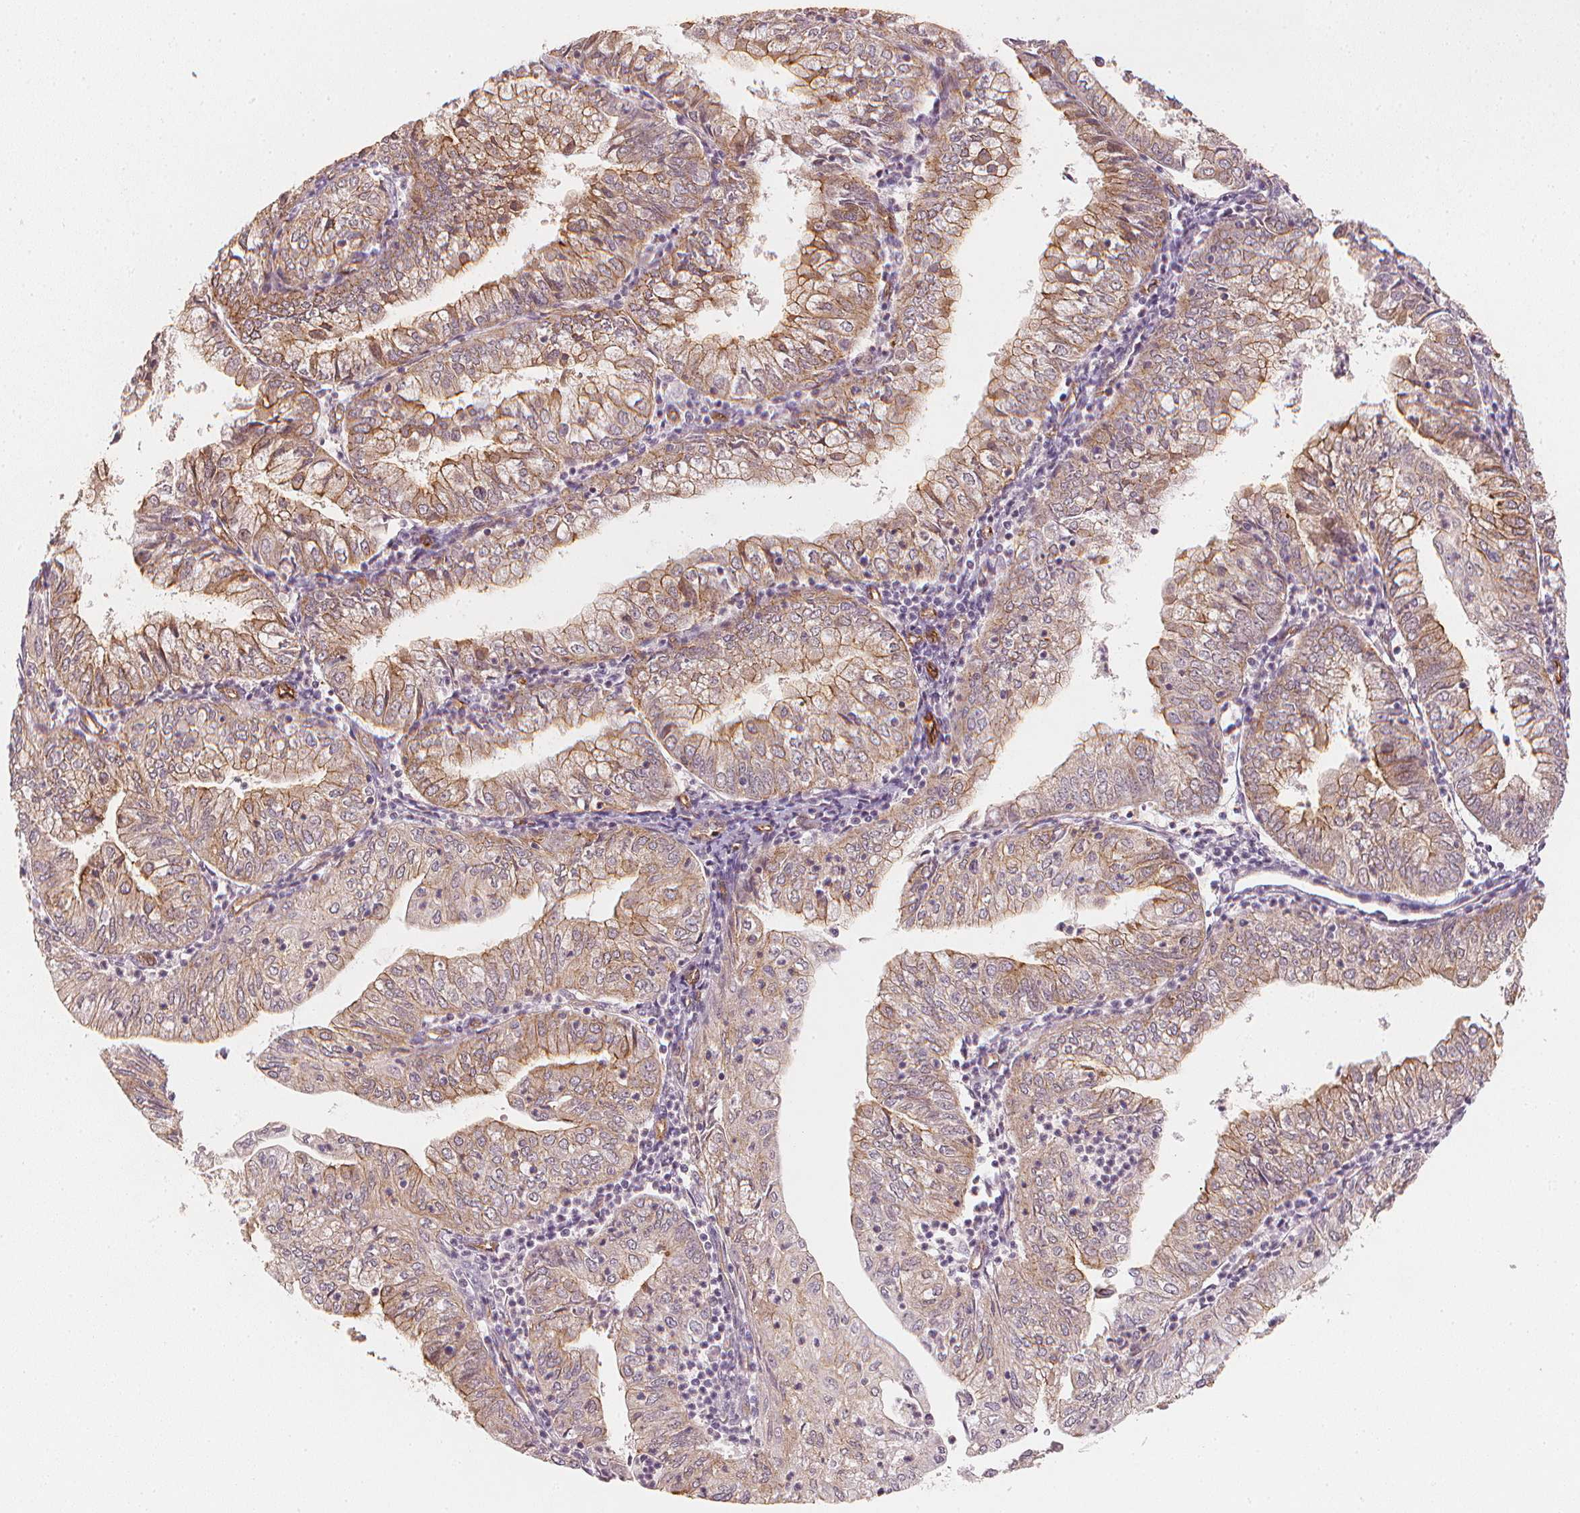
{"staining": {"intensity": "moderate", "quantity": "25%-75%", "location": "cytoplasmic/membranous"}, "tissue": "endometrial cancer", "cell_type": "Tumor cells", "image_type": "cancer", "snomed": [{"axis": "morphology", "description": "Adenocarcinoma, NOS"}, {"axis": "topography", "description": "Endometrium"}], "caption": "A brown stain highlights moderate cytoplasmic/membranous staining of a protein in human adenocarcinoma (endometrial) tumor cells.", "gene": "CIB1", "patient": {"sex": "female", "age": 55}}